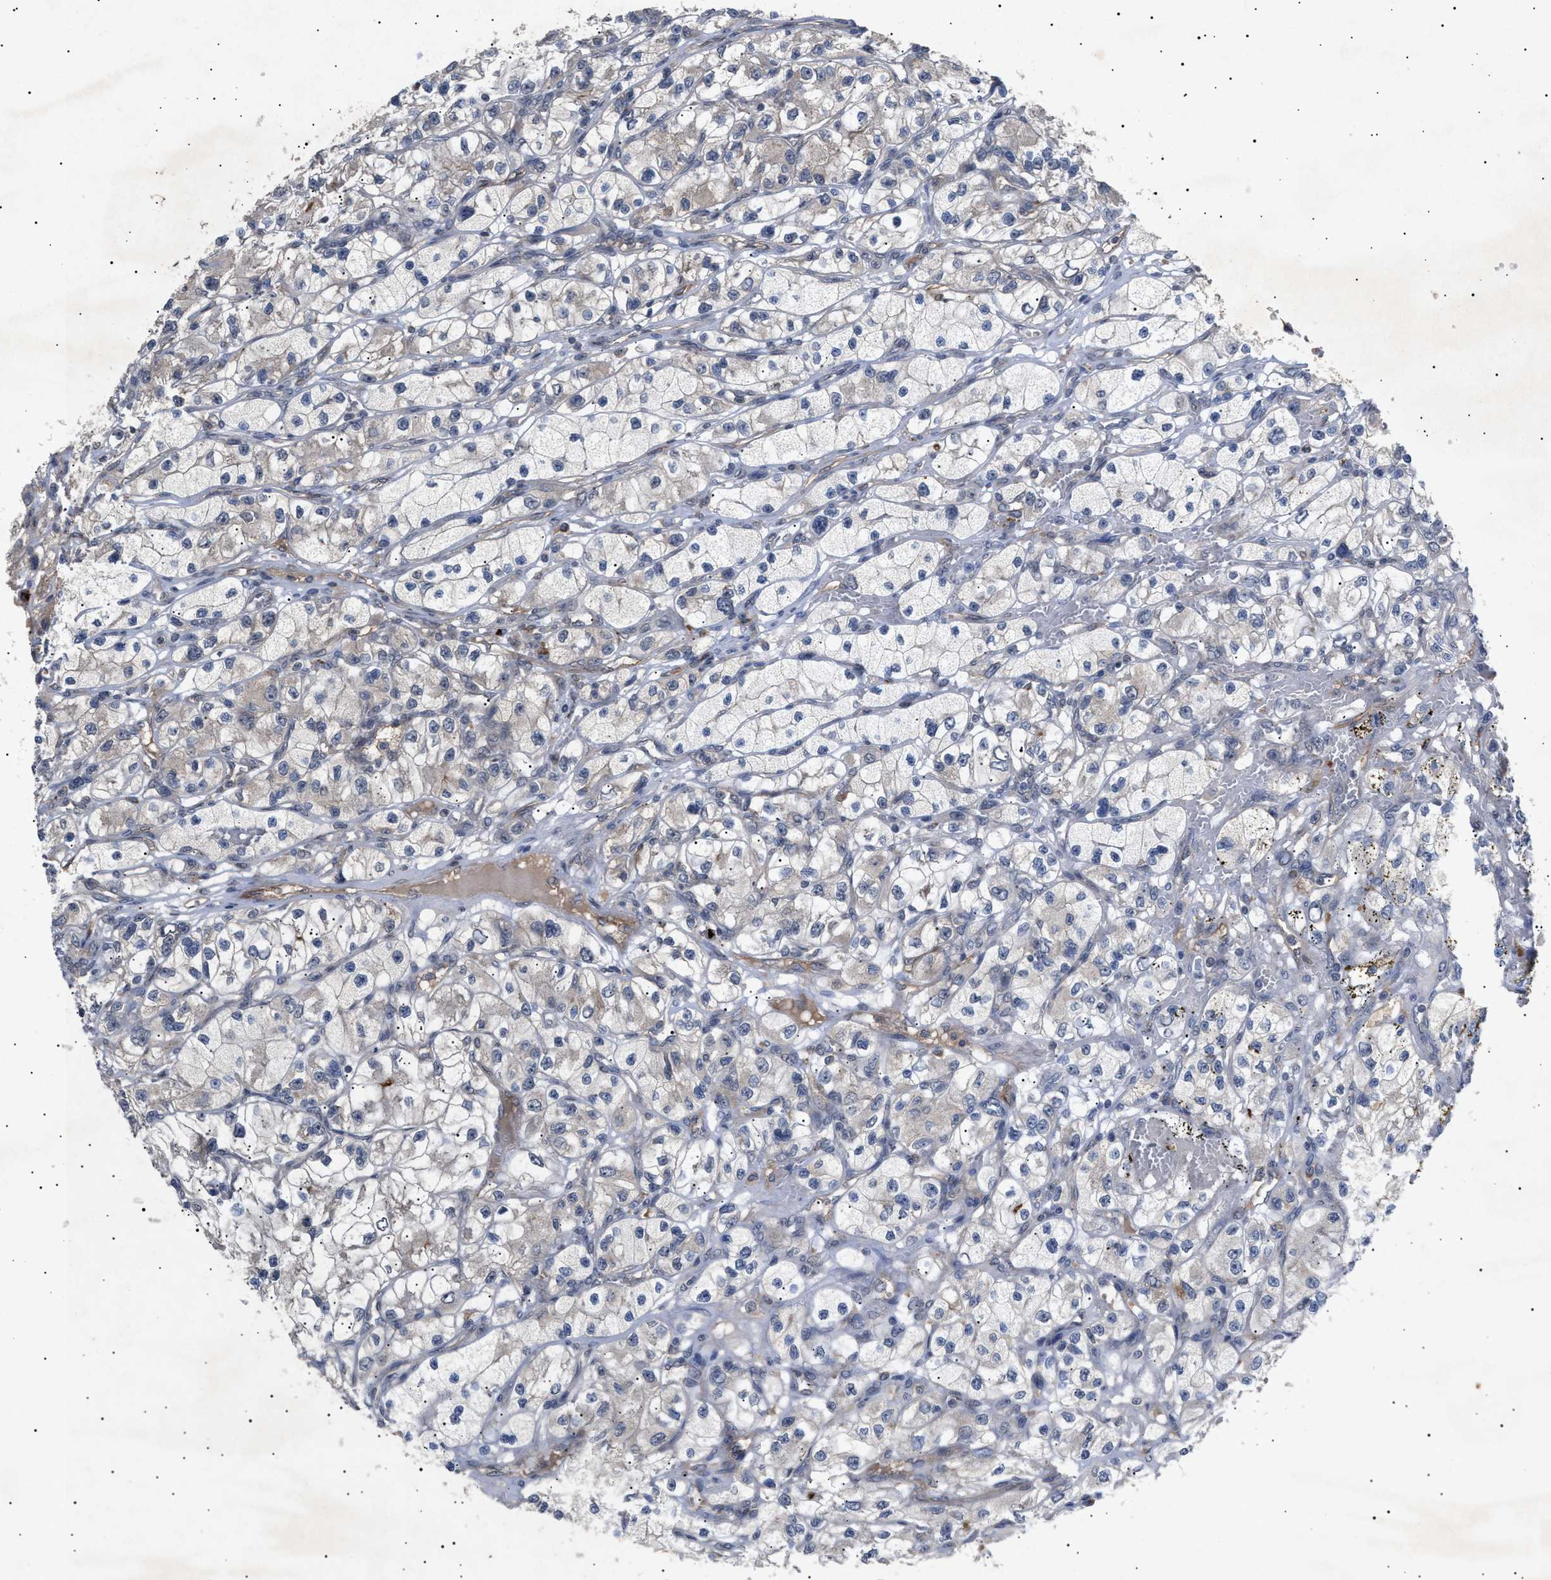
{"staining": {"intensity": "negative", "quantity": "none", "location": "none"}, "tissue": "renal cancer", "cell_type": "Tumor cells", "image_type": "cancer", "snomed": [{"axis": "morphology", "description": "Adenocarcinoma, NOS"}, {"axis": "topography", "description": "Kidney"}], "caption": "A high-resolution micrograph shows immunohistochemistry (IHC) staining of renal cancer, which exhibits no significant expression in tumor cells.", "gene": "SIRT5", "patient": {"sex": "female", "age": 57}}